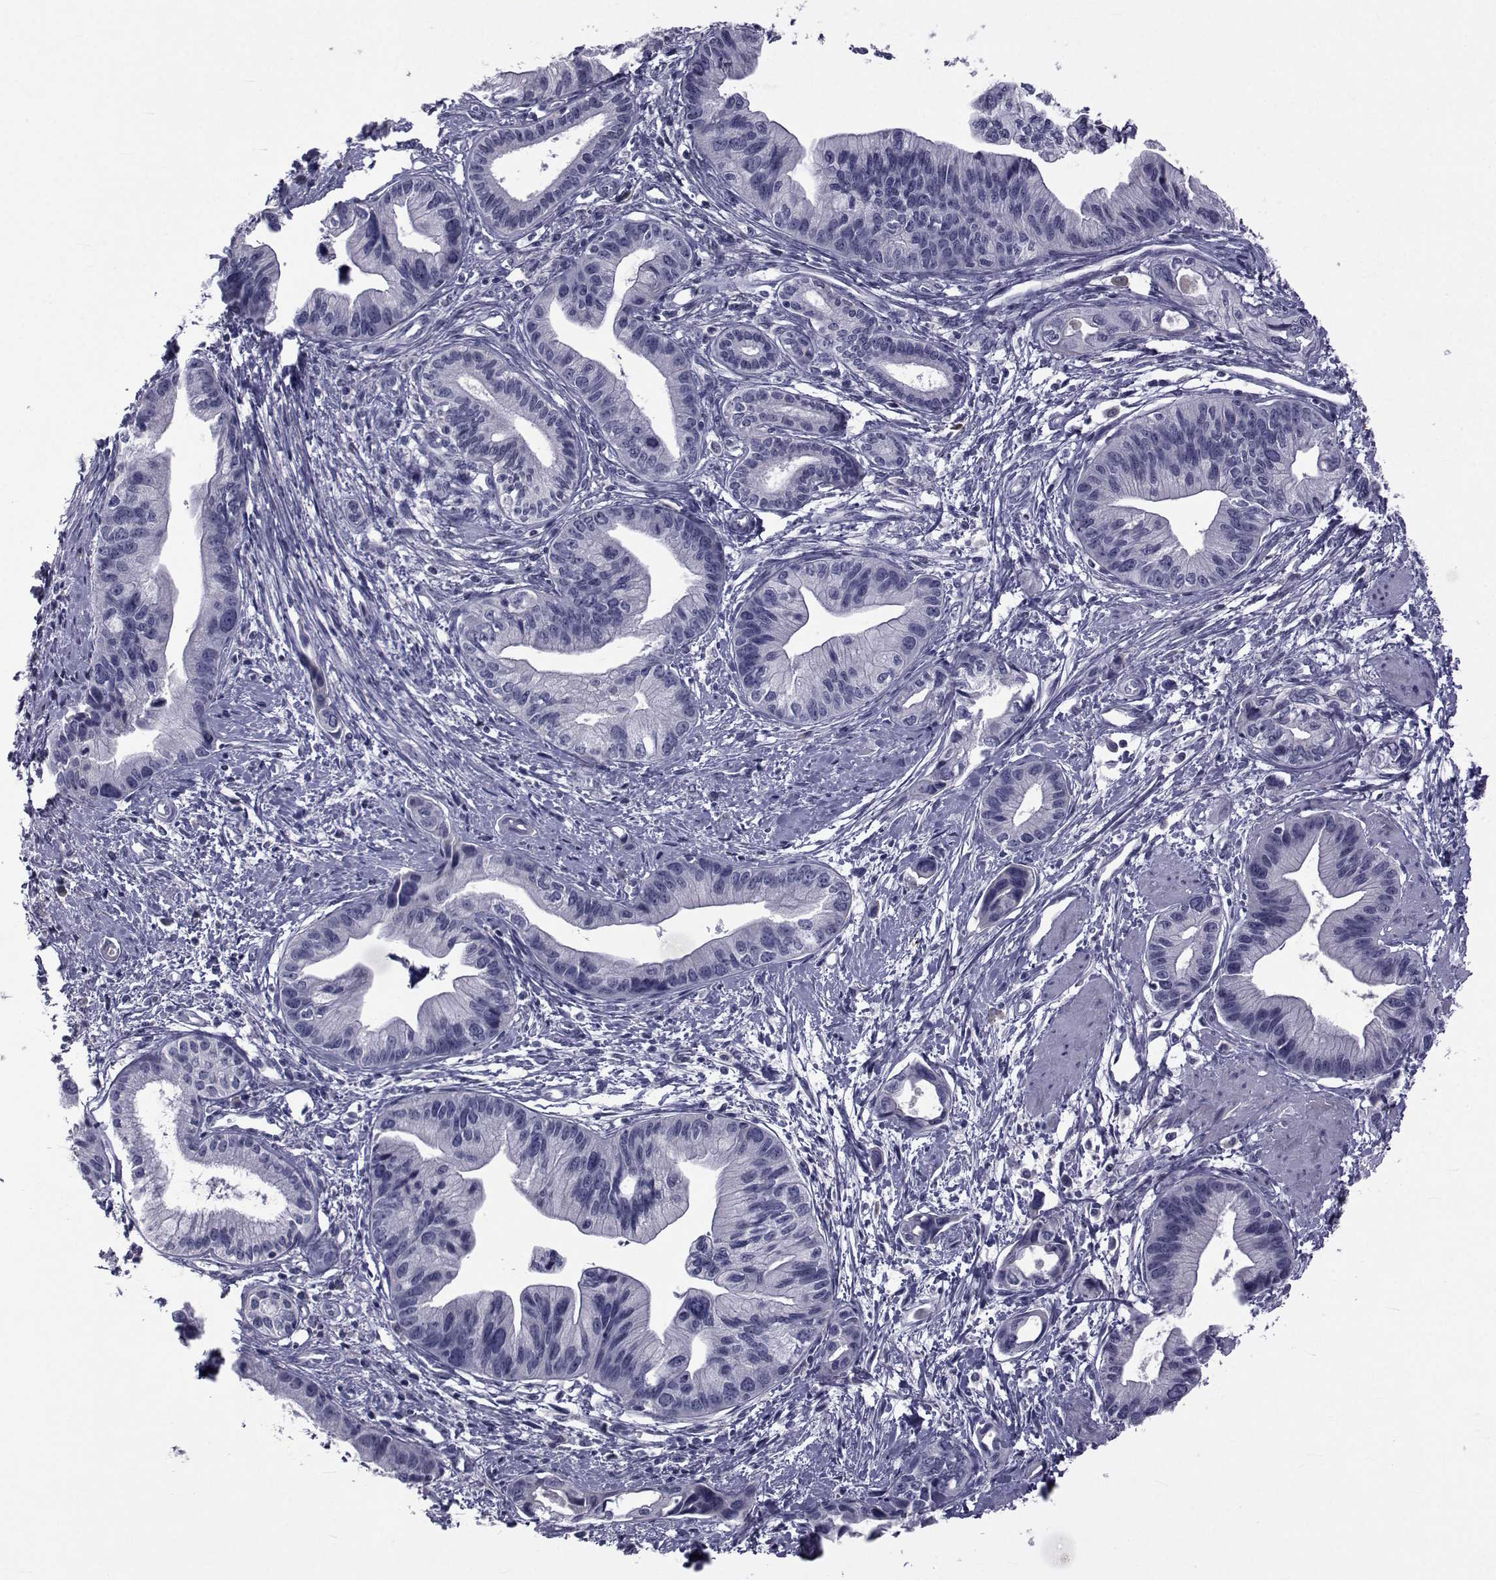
{"staining": {"intensity": "negative", "quantity": "none", "location": "none"}, "tissue": "pancreatic cancer", "cell_type": "Tumor cells", "image_type": "cancer", "snomed": [{"axis": "morphology", "description": "Adenocarcinoma, NOS"}, {"axis": "topography", "description": "Pancreas"}], "caption": "Immunohistochemistry (IHC) photomicrograph of pancreatic cancer (adenocarcinoma) stained for a protein (brown), which shows no positivity in tumor cells.", "gene": "PAX2", "patient": {"sex": "female", "age": 61}}